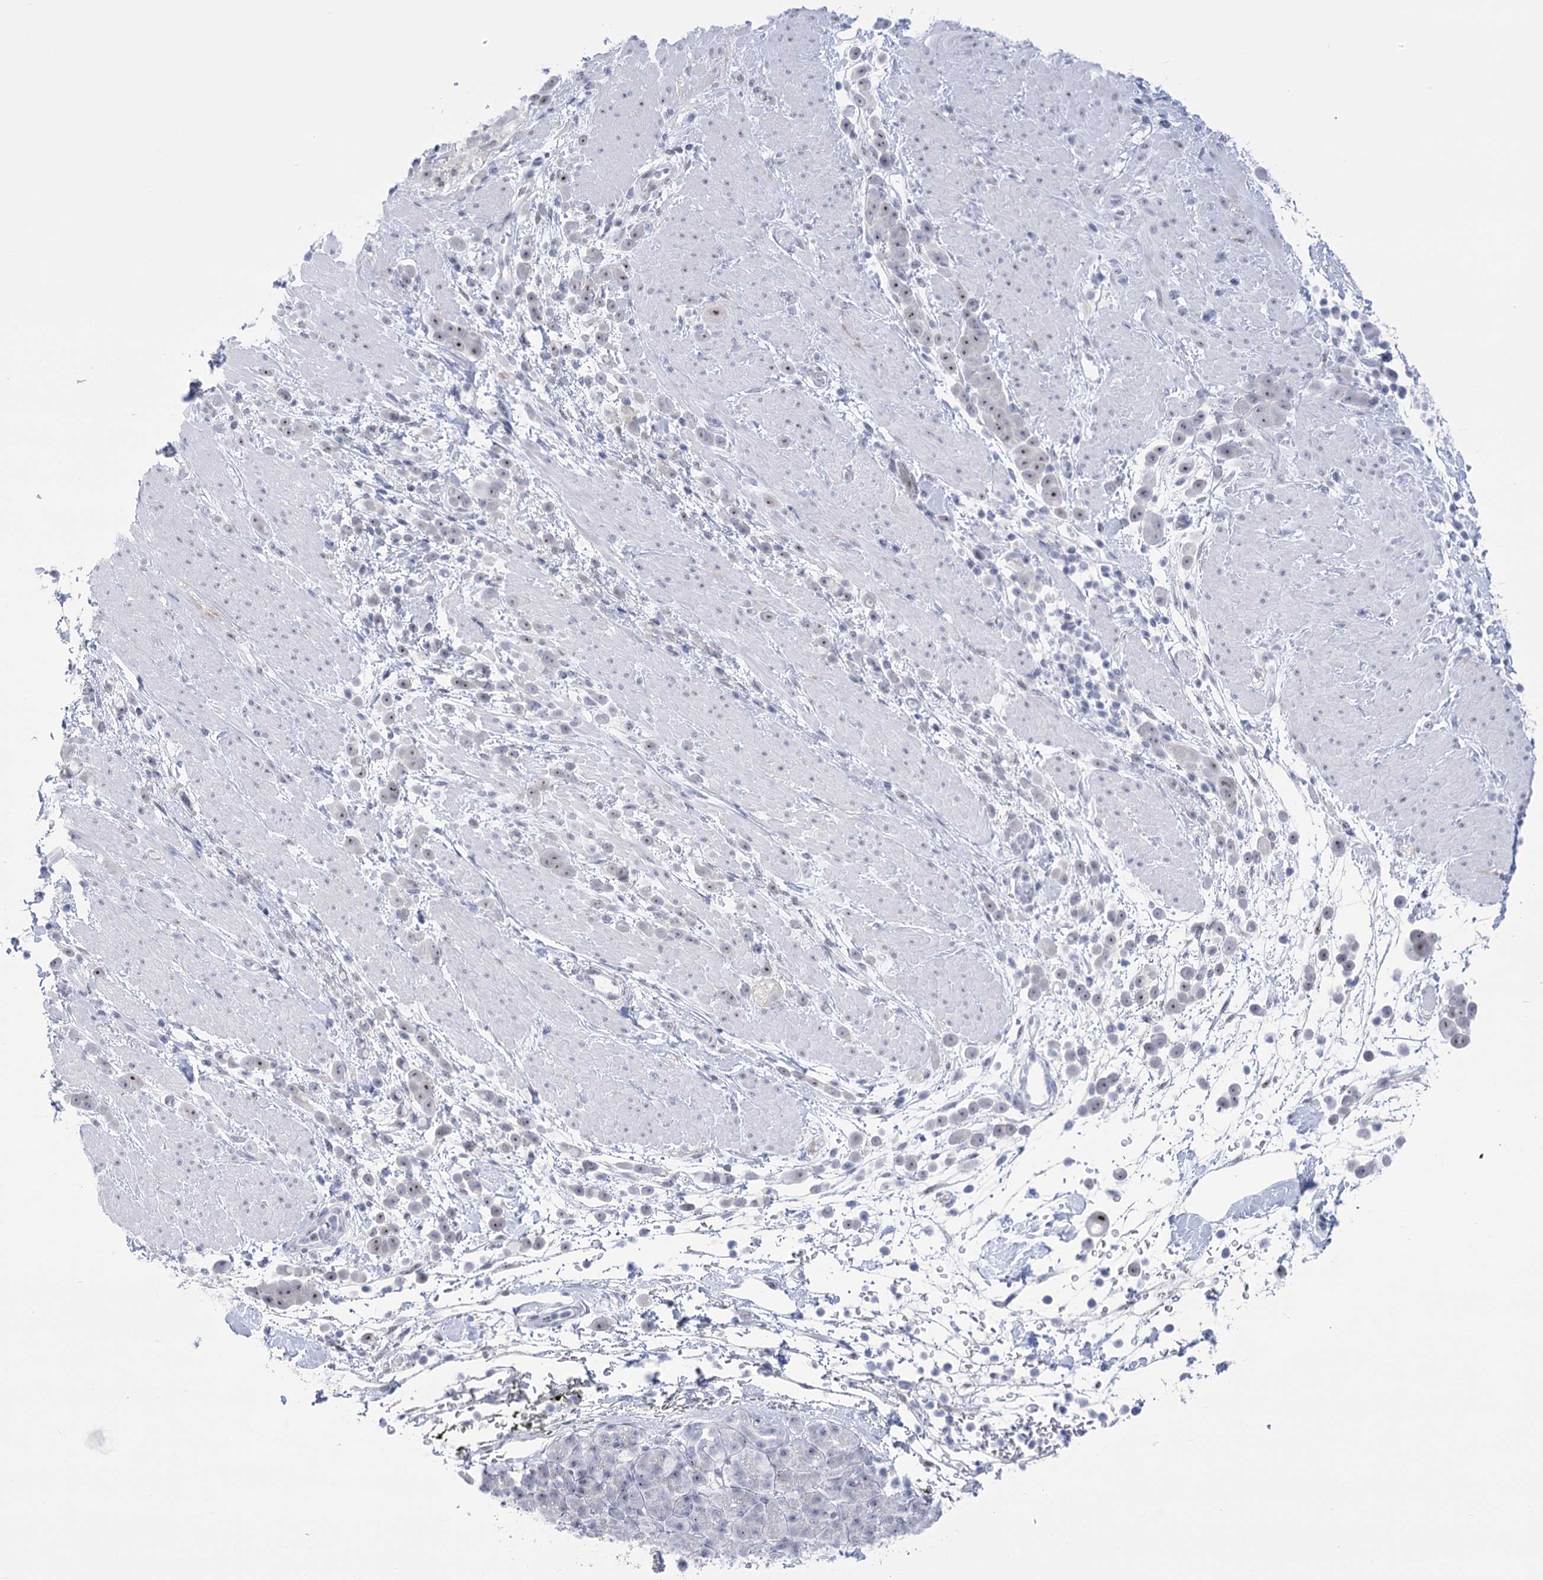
{"staining": {"intensity": "weak", "quantity": "25%-75%", "location": "nuclear"}, "tissue": "pancreatic cancer", "cell_type": "Tumor cells", "image_type": "cancer", "snomed": [{"axis": "morphology", "description": "Normal tissue, NOS"}, {"axis": "morphology", "description": "Adenocarcinoma, NOS"}, {"axis": "topography", "description": "Pancreas"}], "caption": "Pancreatic cancer stained for a protein (brown) displays weak nuclear positive expression in about 25%-75% of tumor cells.", "gene": "HORMAD1", "patient": {"sex": "female", "age": 64}}